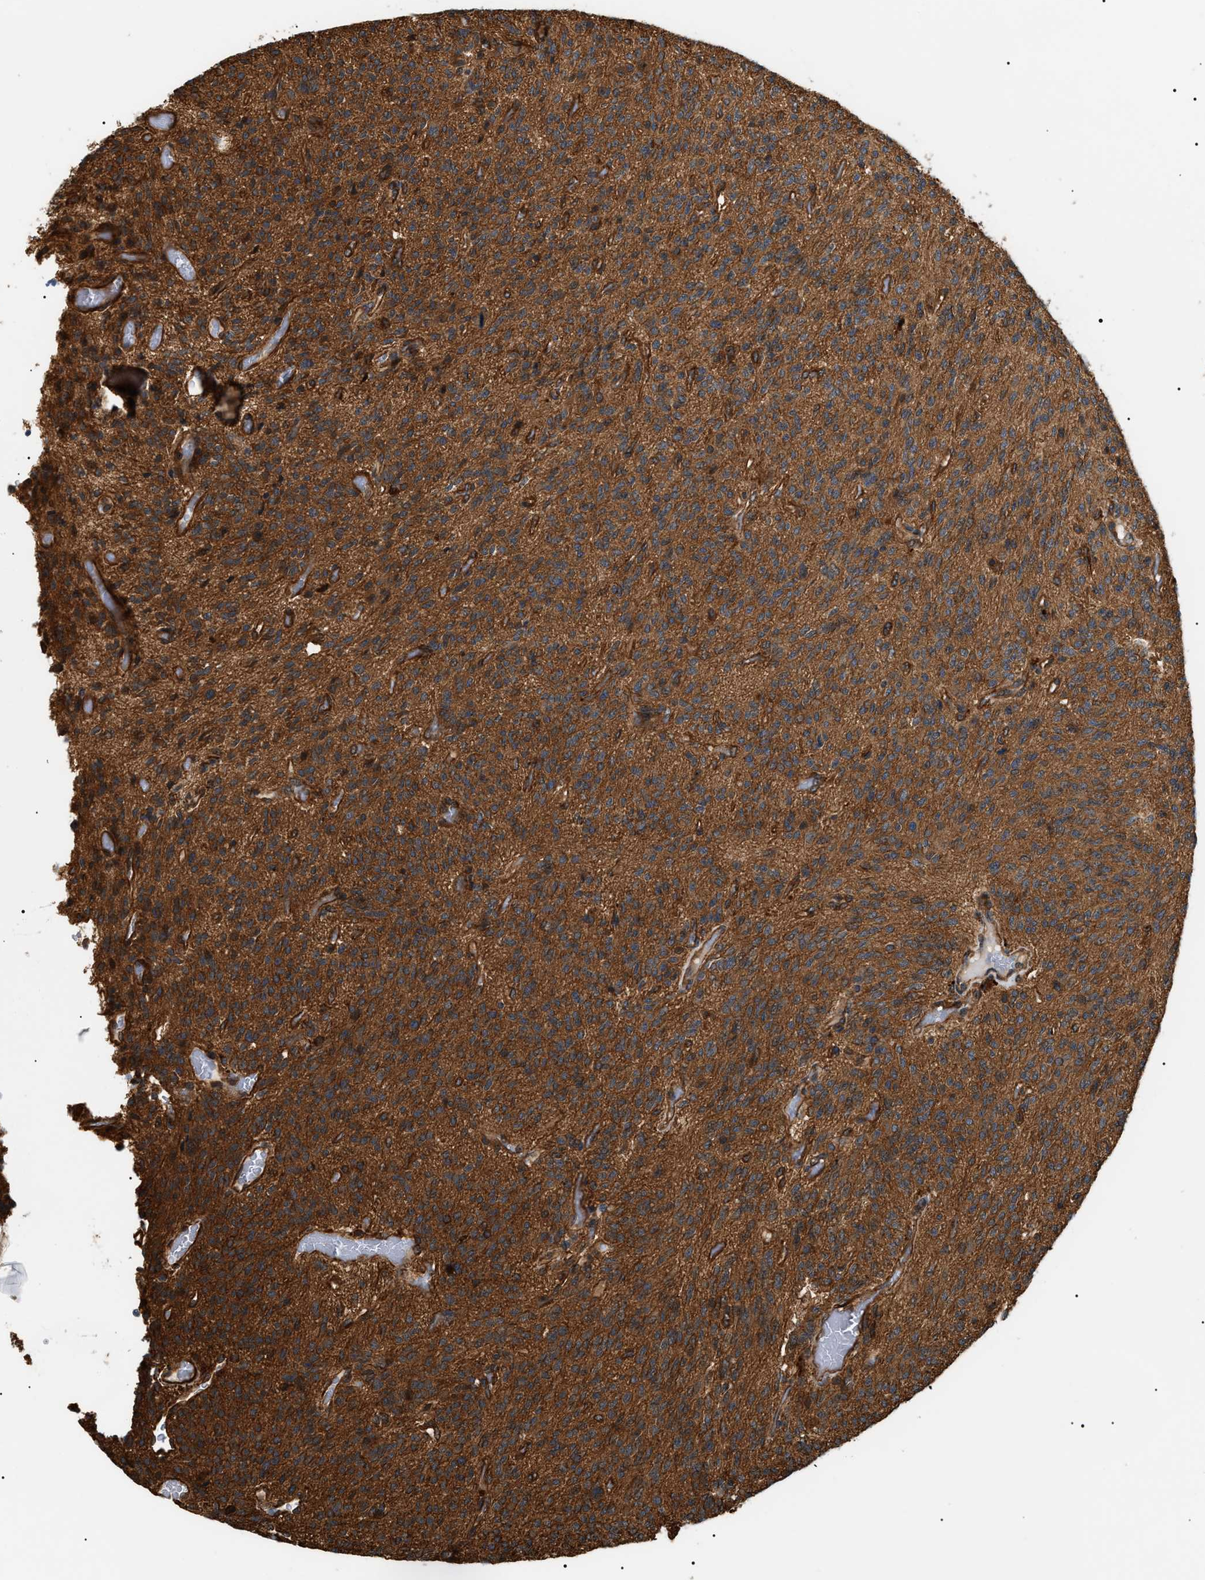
{"staining": {"intensity": "strong", "quantity": ">75%", "location": "cytoplasmic/membranous"}, "tissue": "glioma", "cell_type": "Tumor cells", "image_type": "cancer", "snomed": [{"axis": "morphology", "description": "Glioma, malignant, High grade"}, {"axis": "topography", "description": "Brain"}], "caption": "Immunohistochemical staining of human glioma exhibits high levels of strong cytoplasmic/membranous protein positivity in about >75% of tumor cells.", "gene": "SH3GLB2", "patient": {"sex": "male", "age": 34}}